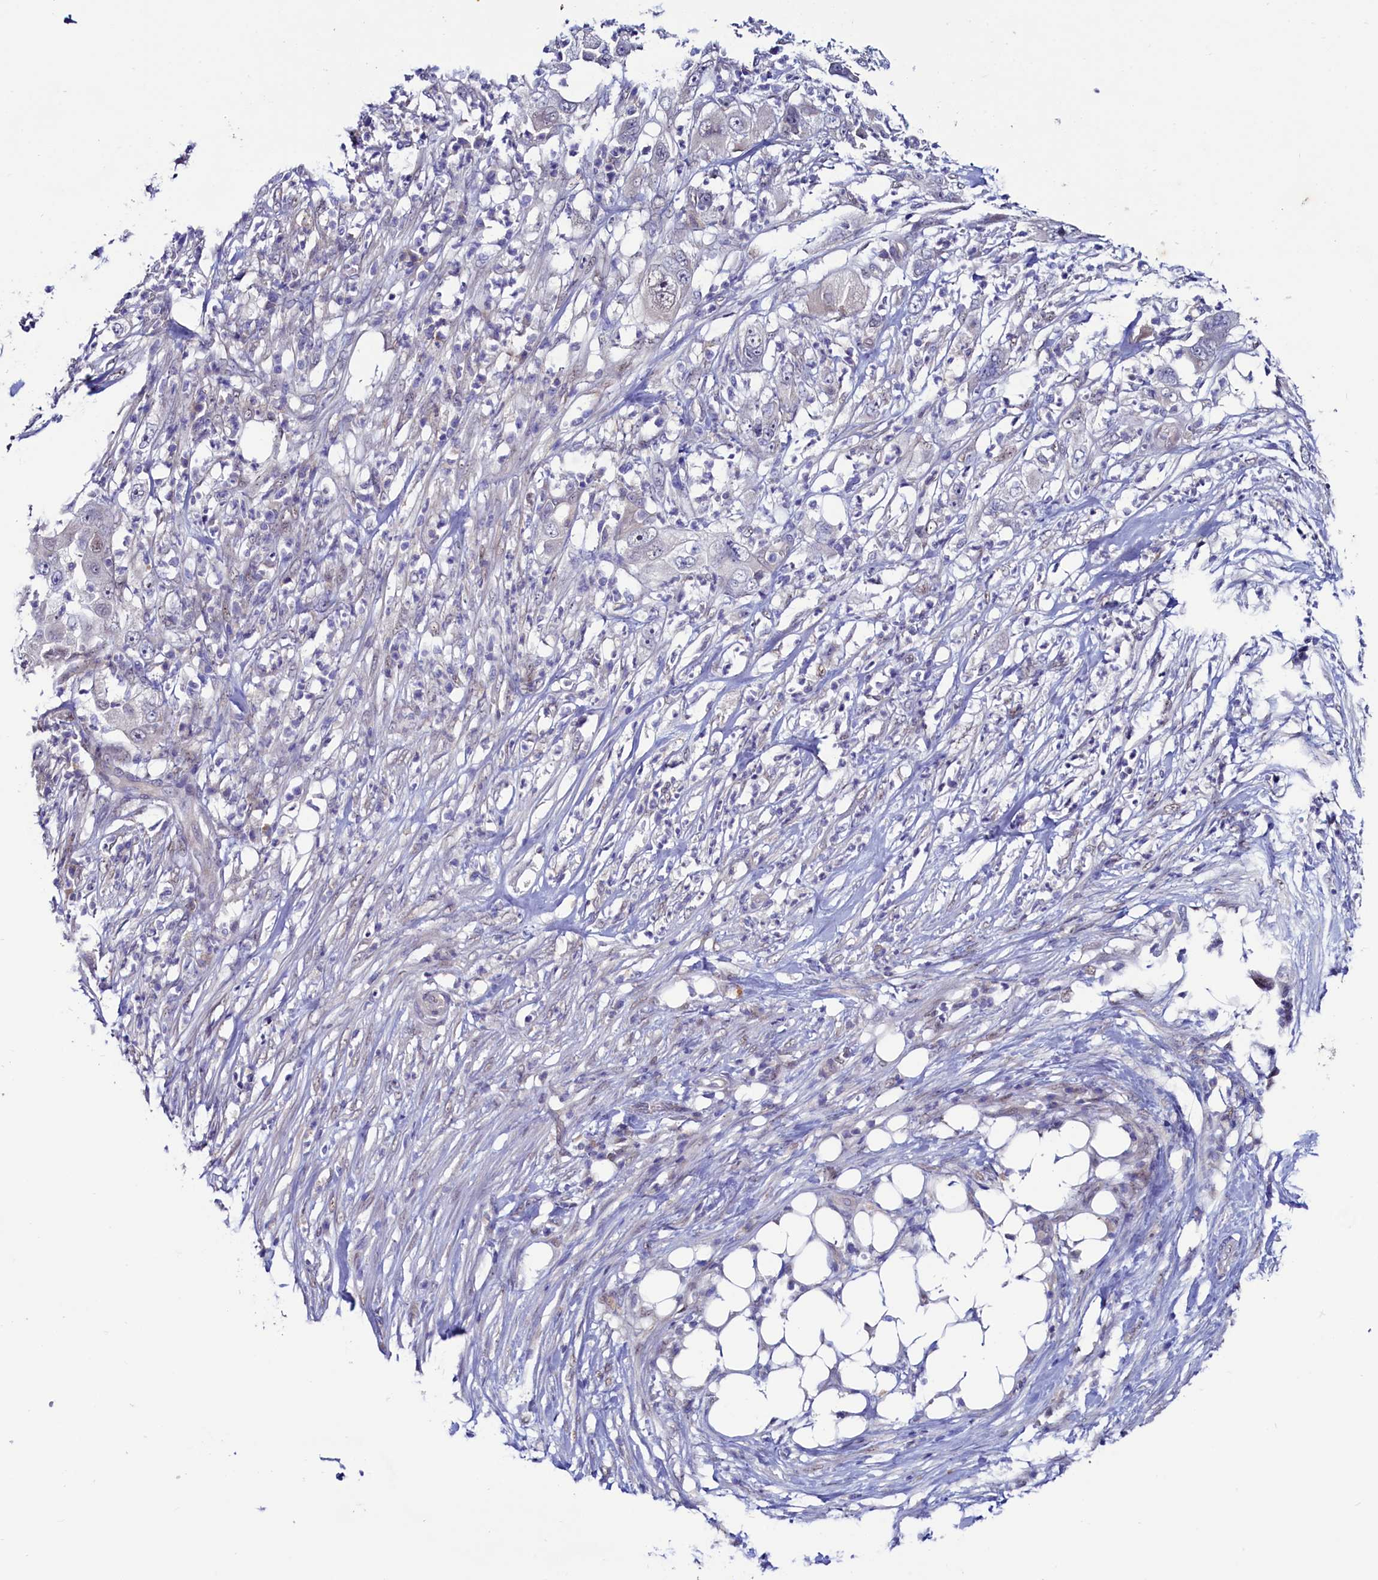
{"staining": {"intensity": "negative", "quantity": "none", "location": "none"}, "tissue": "pancreatic cancer", "cell_type": "Tumor cells", "image_type": "cancer", "snomed": [{"axis": "morphology", "description": "Adenocarcinoma, NOS"}, {"axis": "topography", "description": "Pancreas"}], "caption": "The photomicrograph demonstrates no significant positivity in tumor cells of pancreatic cancer (adenocarcinoma).", "gene": "ASTE1", "patient": {"sex": "female", "age": 78}}